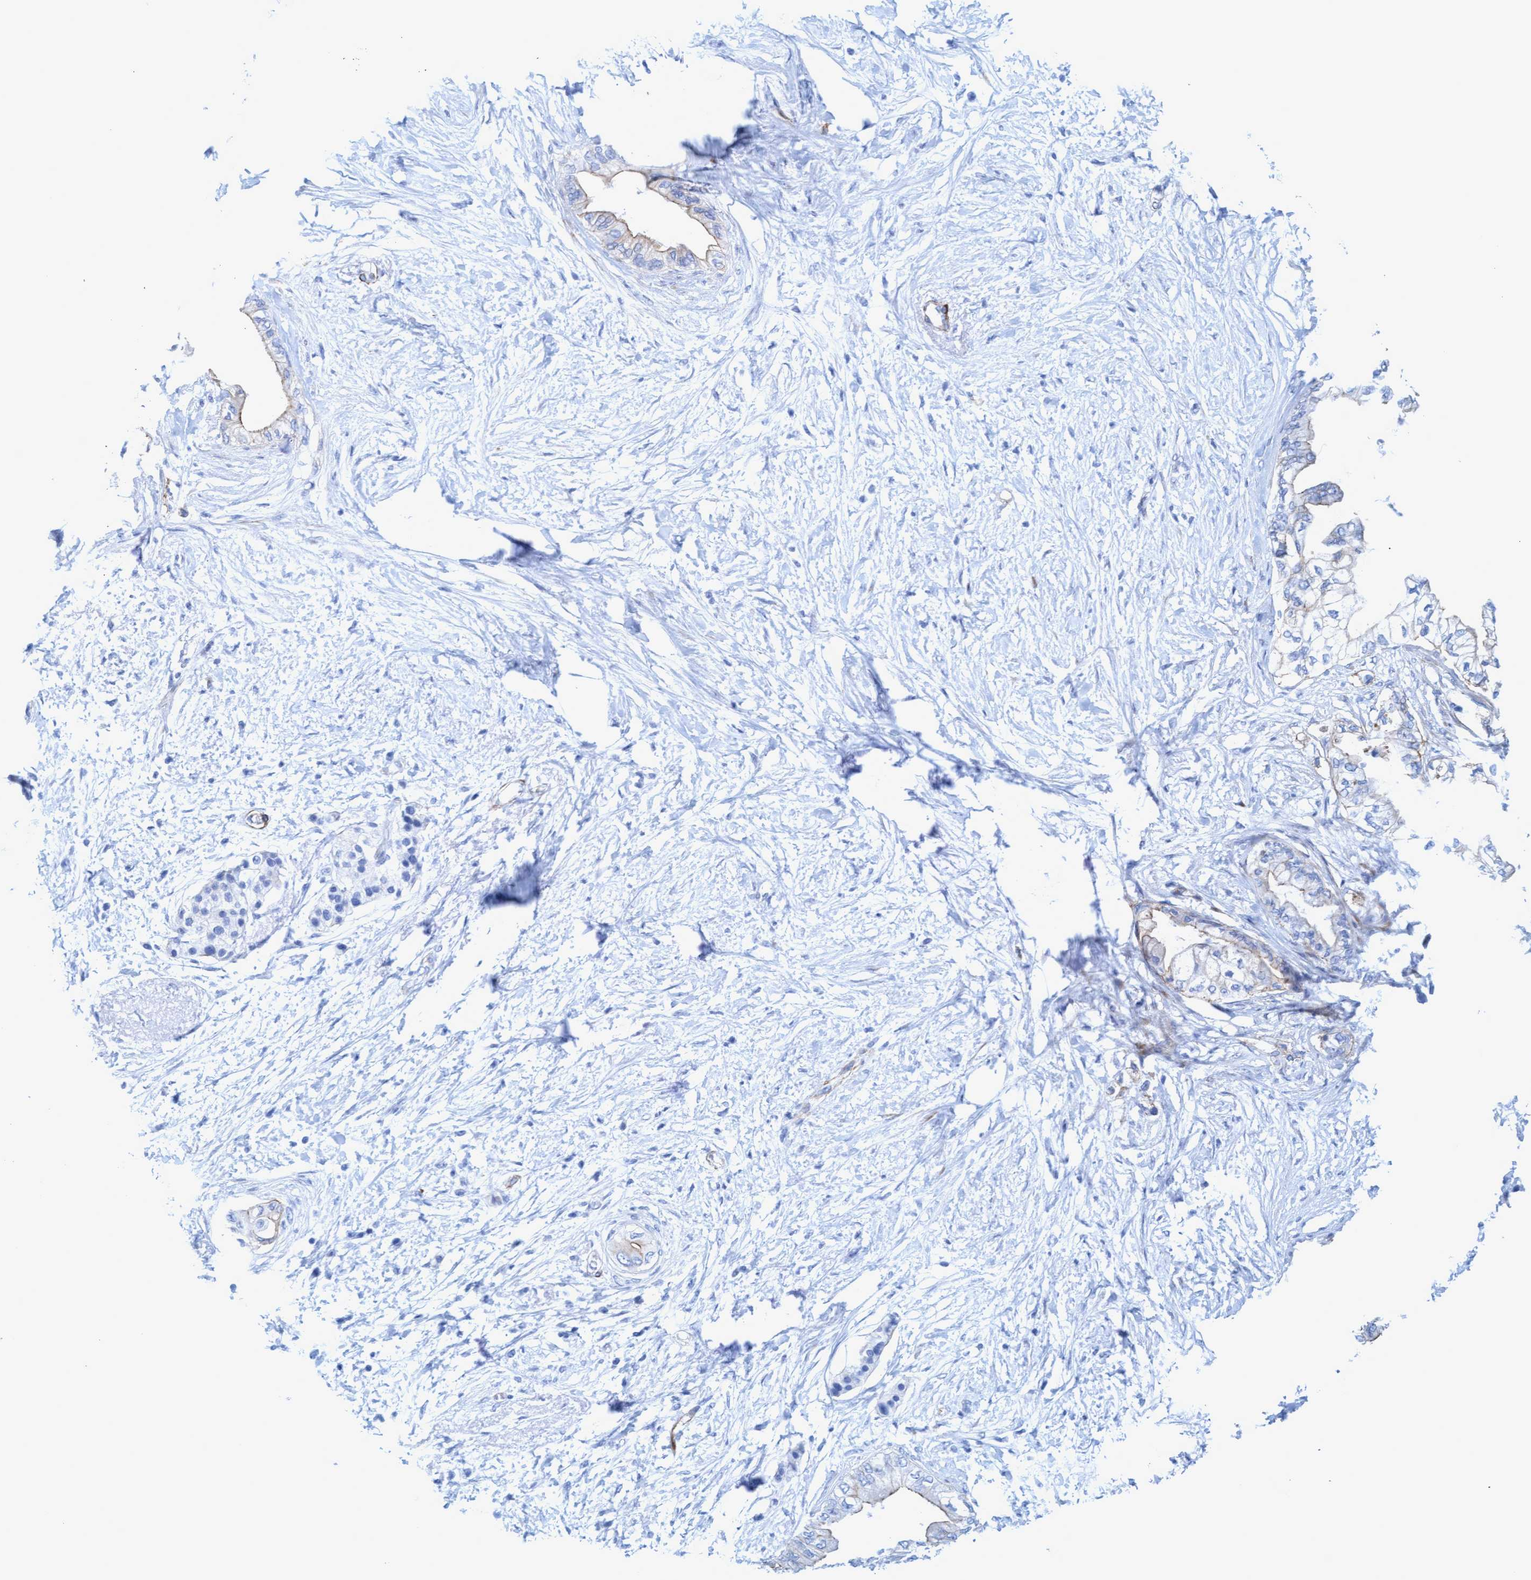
{"staining": {"intensity": "weak", "quantity": "<25%", "location": "cytoplasmic/membranous"}, "tissue": "pancreatic cancer", "cell_type": "Tumor cells", "image_type": "cancer", "snomed": [{"axis": "morphology", "description": "Normal tissue, NOS"}, {"axis": "morphology", "description": "Adenocarcinoma, NOS"}, {"axis": "topography", "description": "Pancreas"}, {"axis": "topography", "description": "Duodenum"}], "caption": "An immunohistochemistry (IHC) histopathology image of pancreatic cancer is shown. There is no staining in tumor cells of pancreatic cancer.", "gene": "MTFR1", "patient": {"sex": "female", "age": 60}}